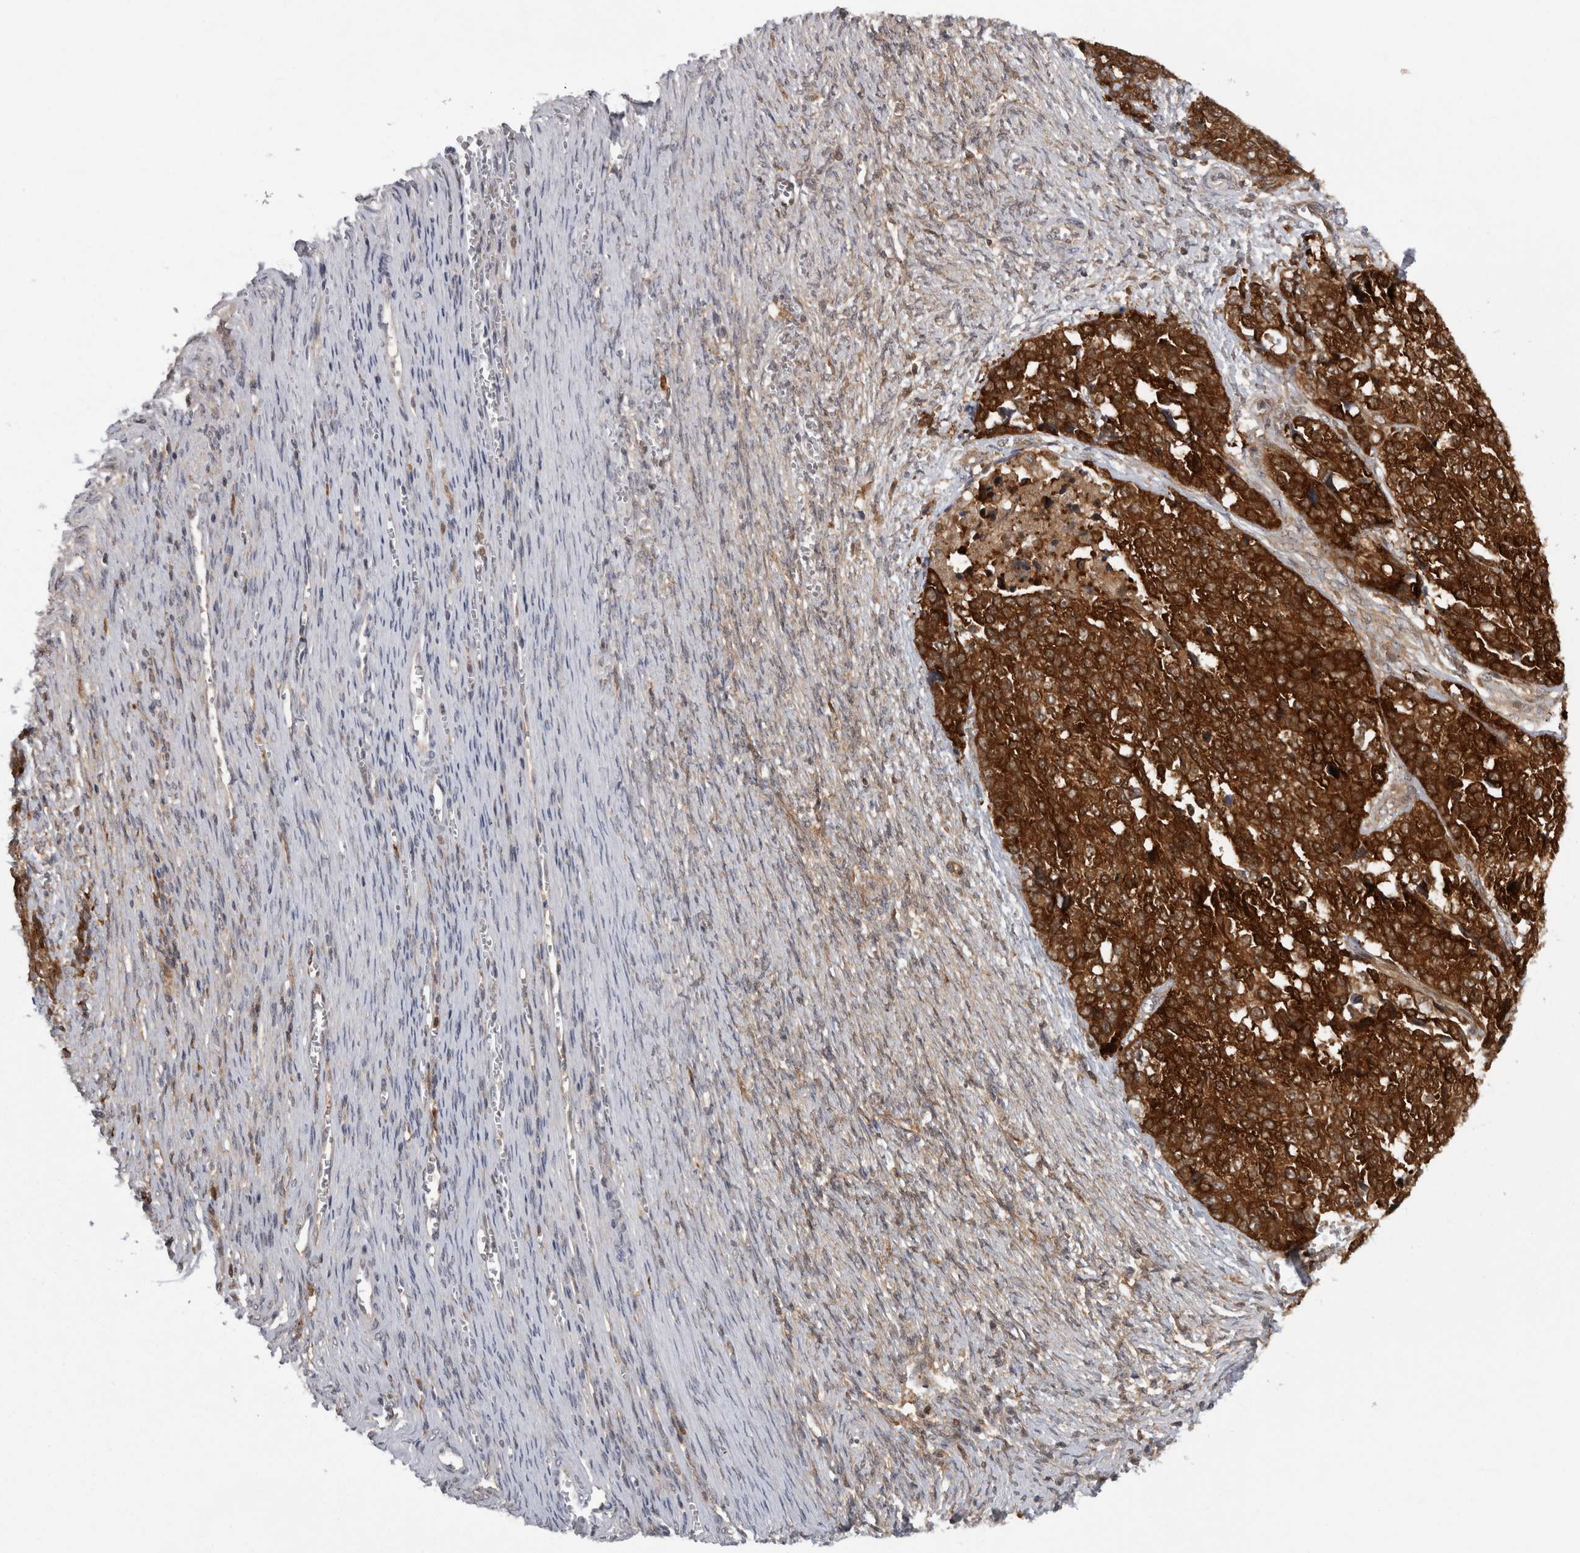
{"staining": {"intensity": "strong", "quantity": ">75%", "location": "cytoplasmic/membranous"}, "tissue": "ovarian cancer", "cell_type": "Tumor cells", "image_type": "cancer", "snomed": [{"axis": "morphology", "description": "Cystadenocarcinoma, serous, NOS"}, {"axis": "topography", "description": "Ovary"}], "caption": "Serous cystadenocarcinoma (ovarian) was stained to show a protein in brown. There is high levels of strong cytoplasmic/membranous expression in about >75% of tumor cells.", "gene": "CACYBP", "patient": {"sex": "female", "age": 44}}